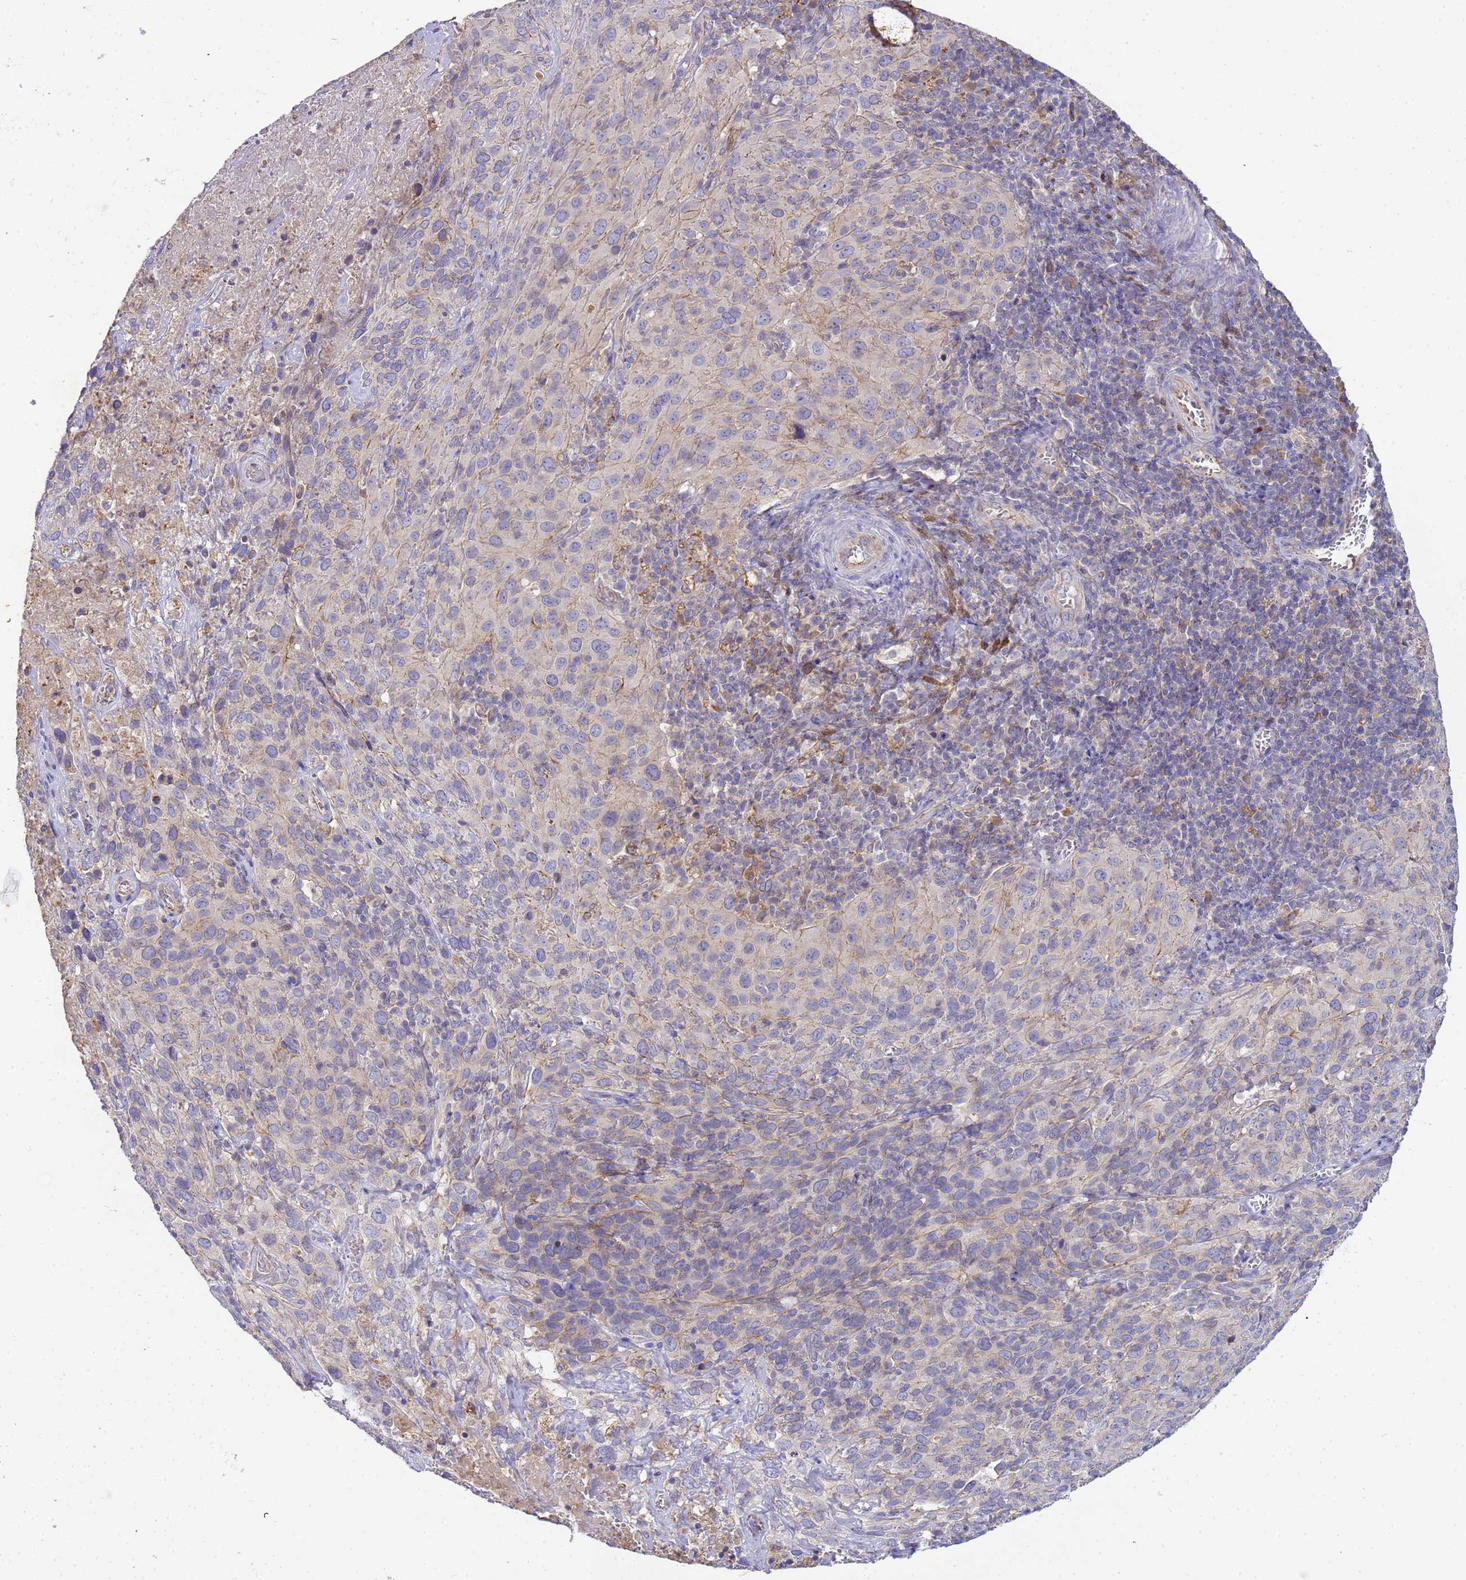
{"staining": {"intensity": "negative", "quantity": "none", "location": "none"}, "tissue": "cervical cancer", "cell_type": "Tumor cells", "image_type": "cancer", "snomed": [{"axis": "morphology", "description": "Squamous cell carcinoma, NOS"}, {"axis": "topography", "description": "Cervix"}], "caption": "Immunohistochemical staining of human cervical cancer (squamous cell carcinoma) exhibits no significant positivity in tumor cells.", "gene": "PLCXD3", "patient": {"sex": "female", "age": 51}}